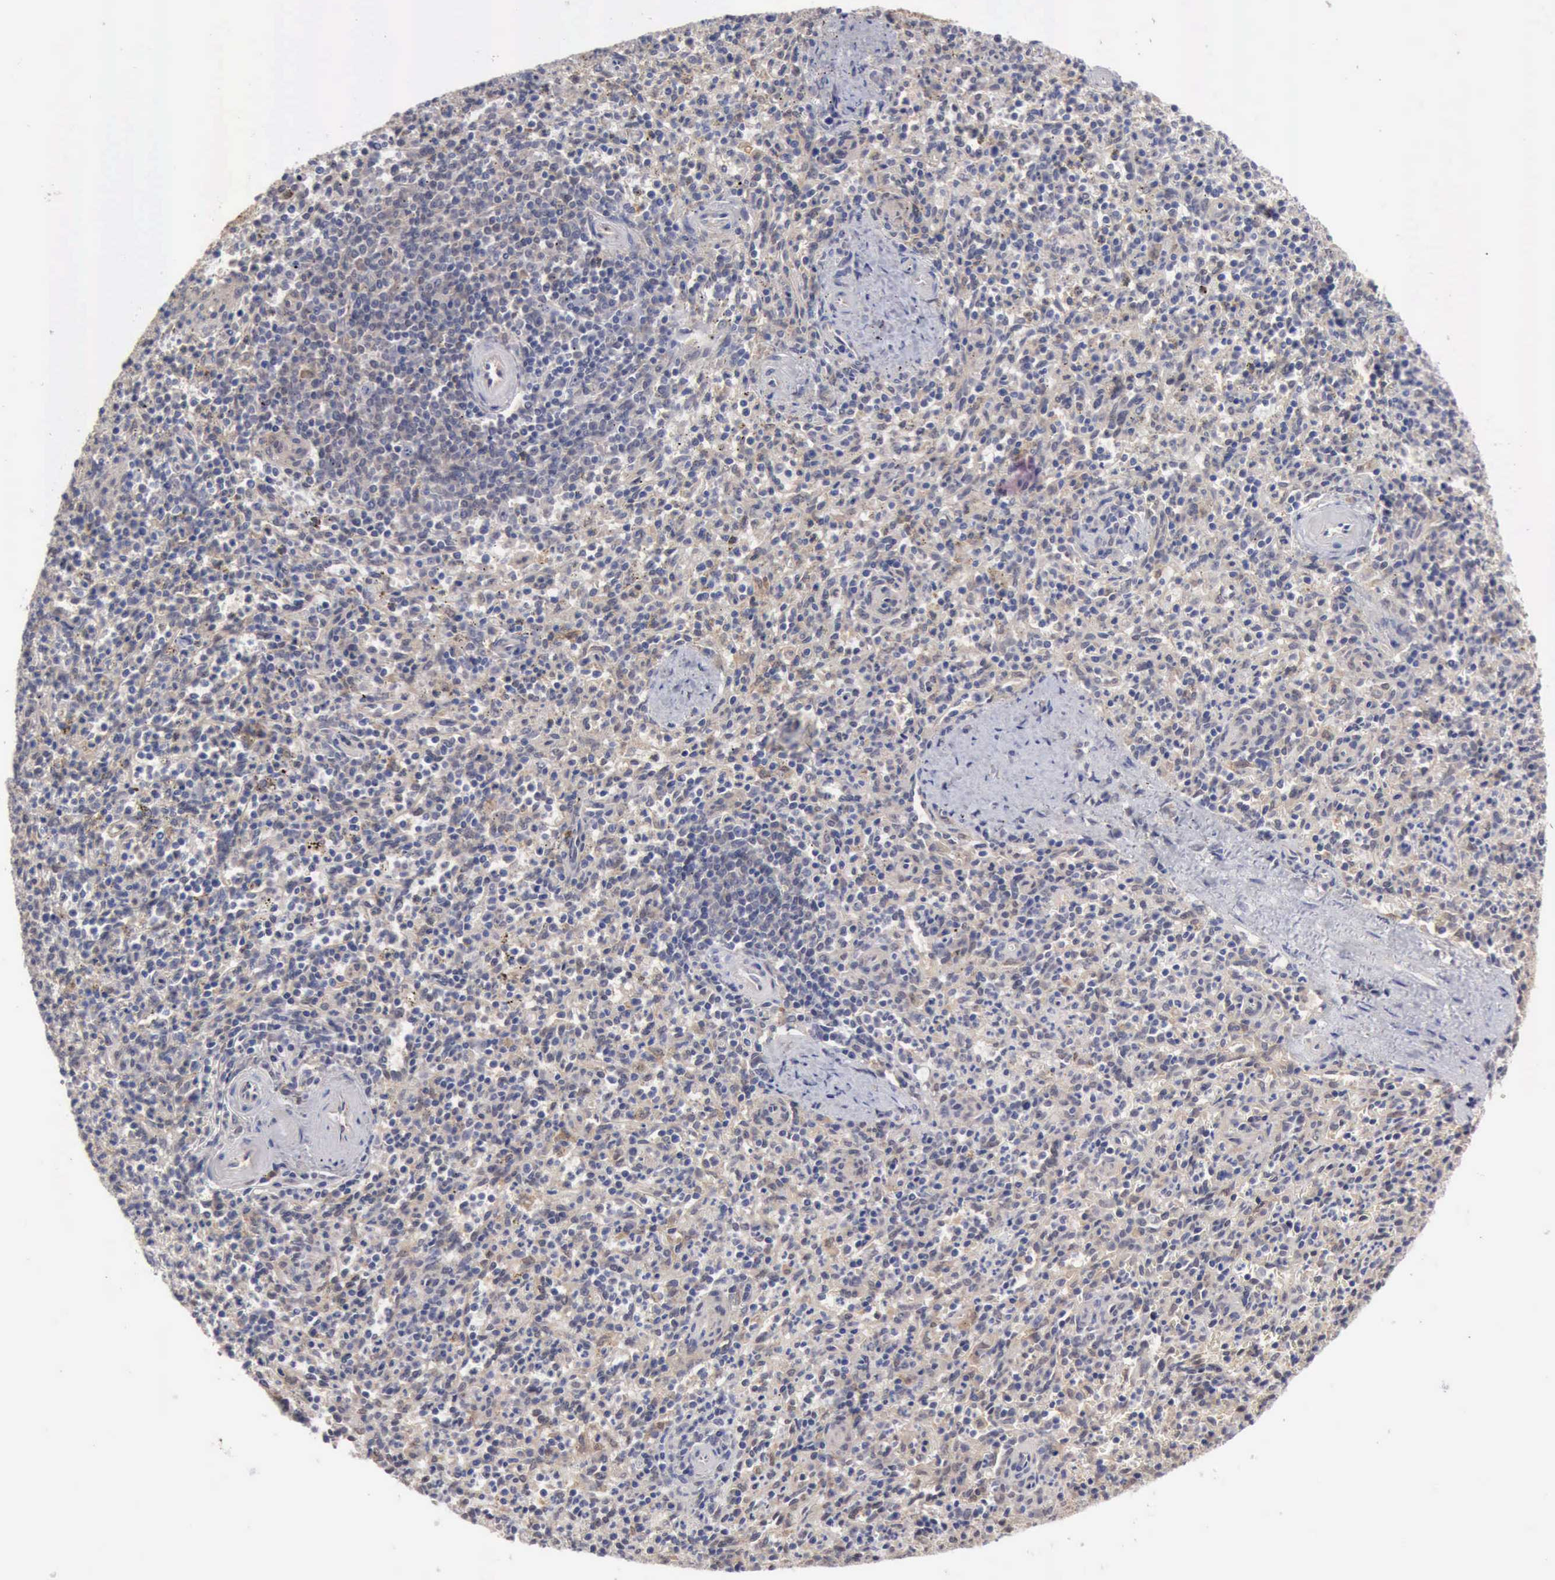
{"staining": {"intensity": "weak", "quantity": ">75%", "location": "cytoplasmic/membranous"}, "tissue": "spleen", "cell_type": "Cells in red pulp", "image_type": "normal", "snomed": [{"axis": "morphology", "description": "Normal tissue, NOS"}, {"axis": "topography", "description": "Spleen"}], "caption": "The immunohistochemical stain shows weak cytoplasmic/membranous expression in cells in red pulp of normal spleen.", "gene": "PTGR2", "patient": {"sex": "male", "age": 72}}